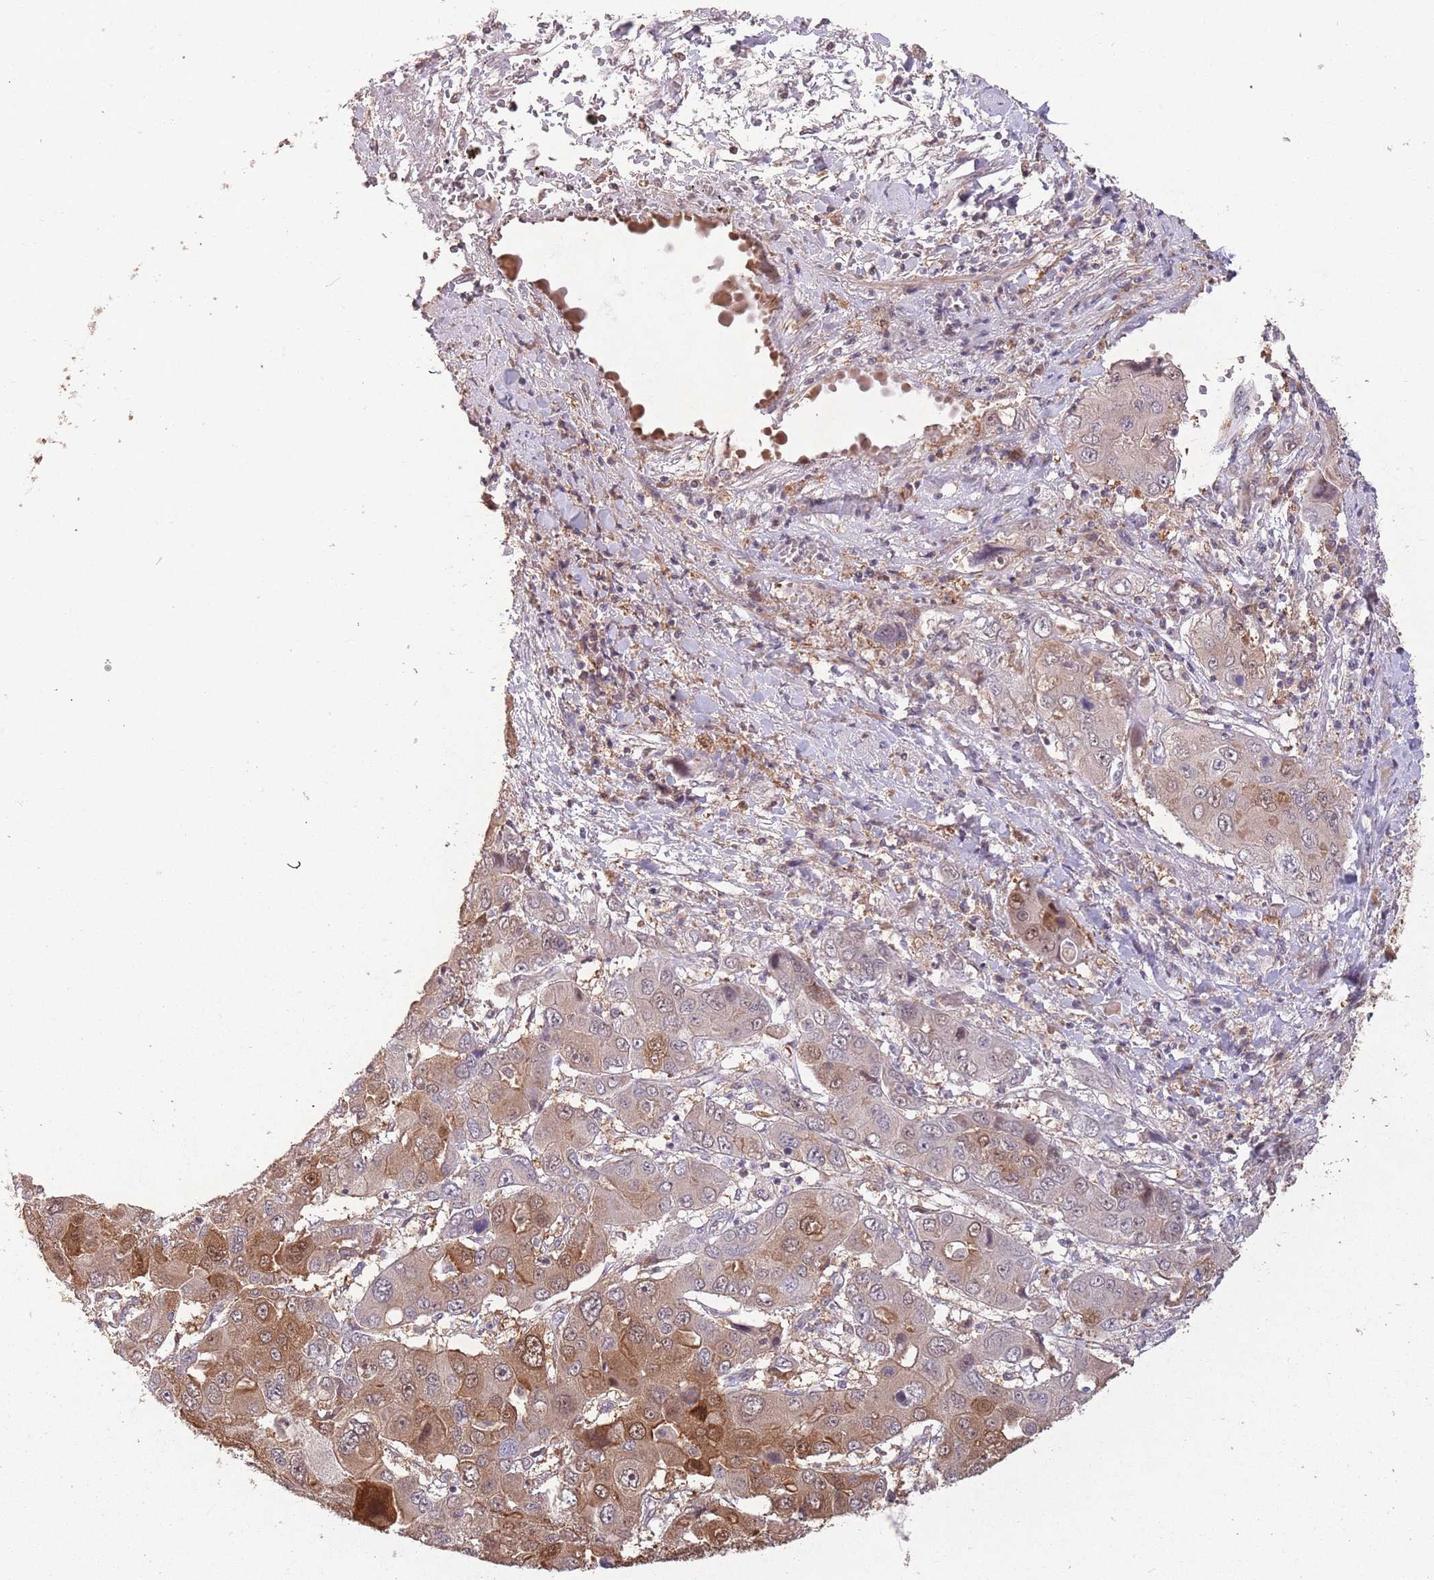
{"staining": {"intensity": "moderate", "quantity": ">75%", "location": "cytoplasmic/membranous,nuclear"}, "tissue": "liver cancer", "cell_type": "Tumor cells", "image_type": "cancer", "snomed": [{"axis": "morphology", "description": "Cholangiocarcinoma"}, {"axis": "topography", "description": "Liver"}], "caption": "Immunohistochemical staining of cholangiocarcinoma (liver) displays medium levels of moderate cytoplasmic/membranous and nuclear positivity in approximately >75% of tumor cells.", "gene": "ZNF639", "patient": {"sex": "male", "age": 67}}